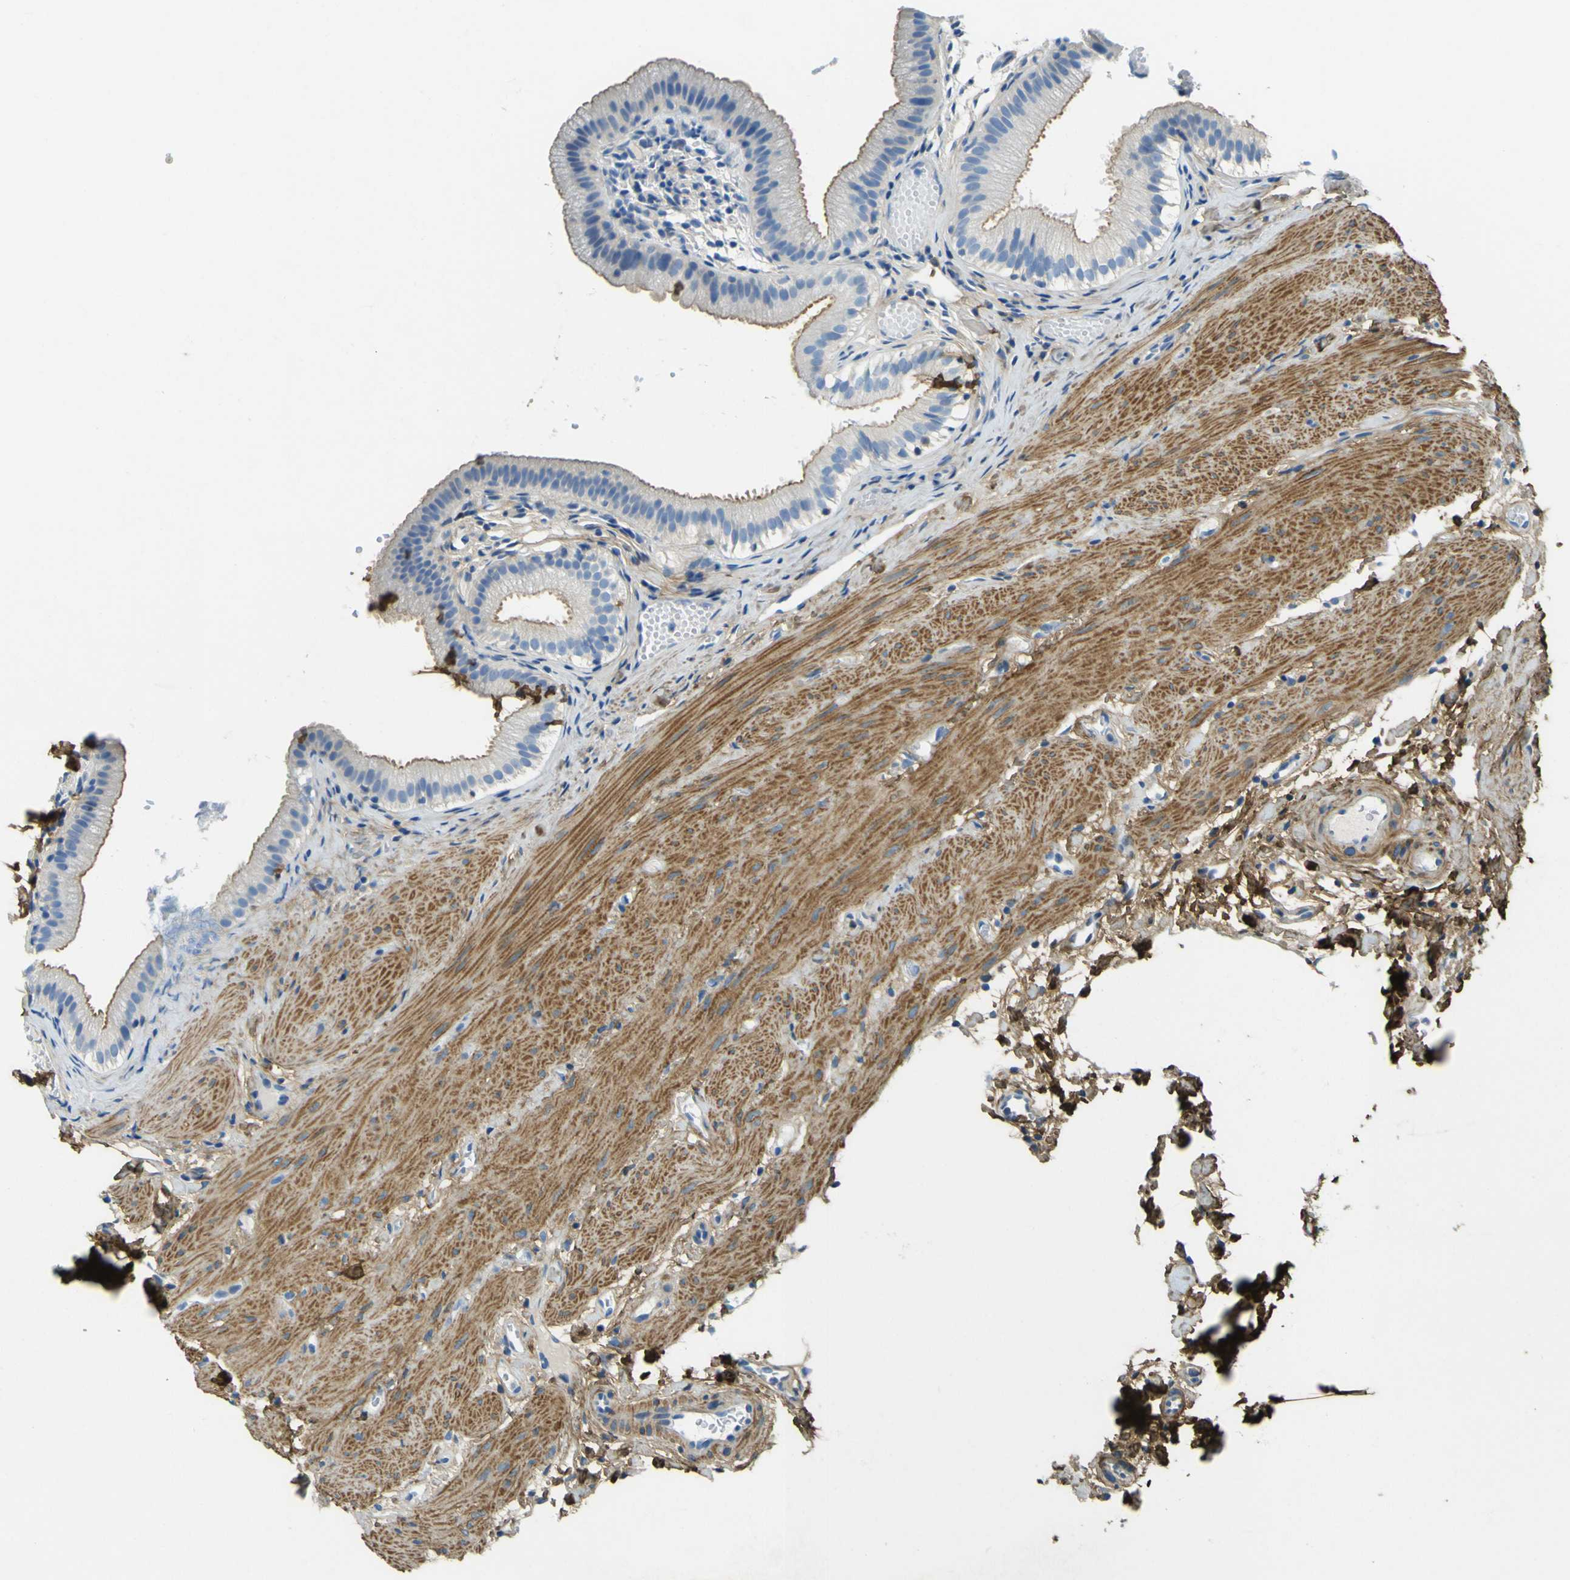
{"staining": {"intensity": "moderate", "quantity": ">75%", "location": "cytoplasmic/membranous"}, "tissue": "gallbladder", "cell_type": "Glandular cells", "image_type": "normal", "snomed": [{"axis": "morphology", "description": "Normal tissue, NOS"}, {"axis": "topography", "description": "Gallbladder"}], "caption": "This is a micrograph of immunohistochemistry (IHC) staining of unremarkable gallbladder, which shows moderate expression in the cytoplasmic/membranous of glandular cells.", "gene": "OGN", "patient": {"sex": "female", "age": 26}}